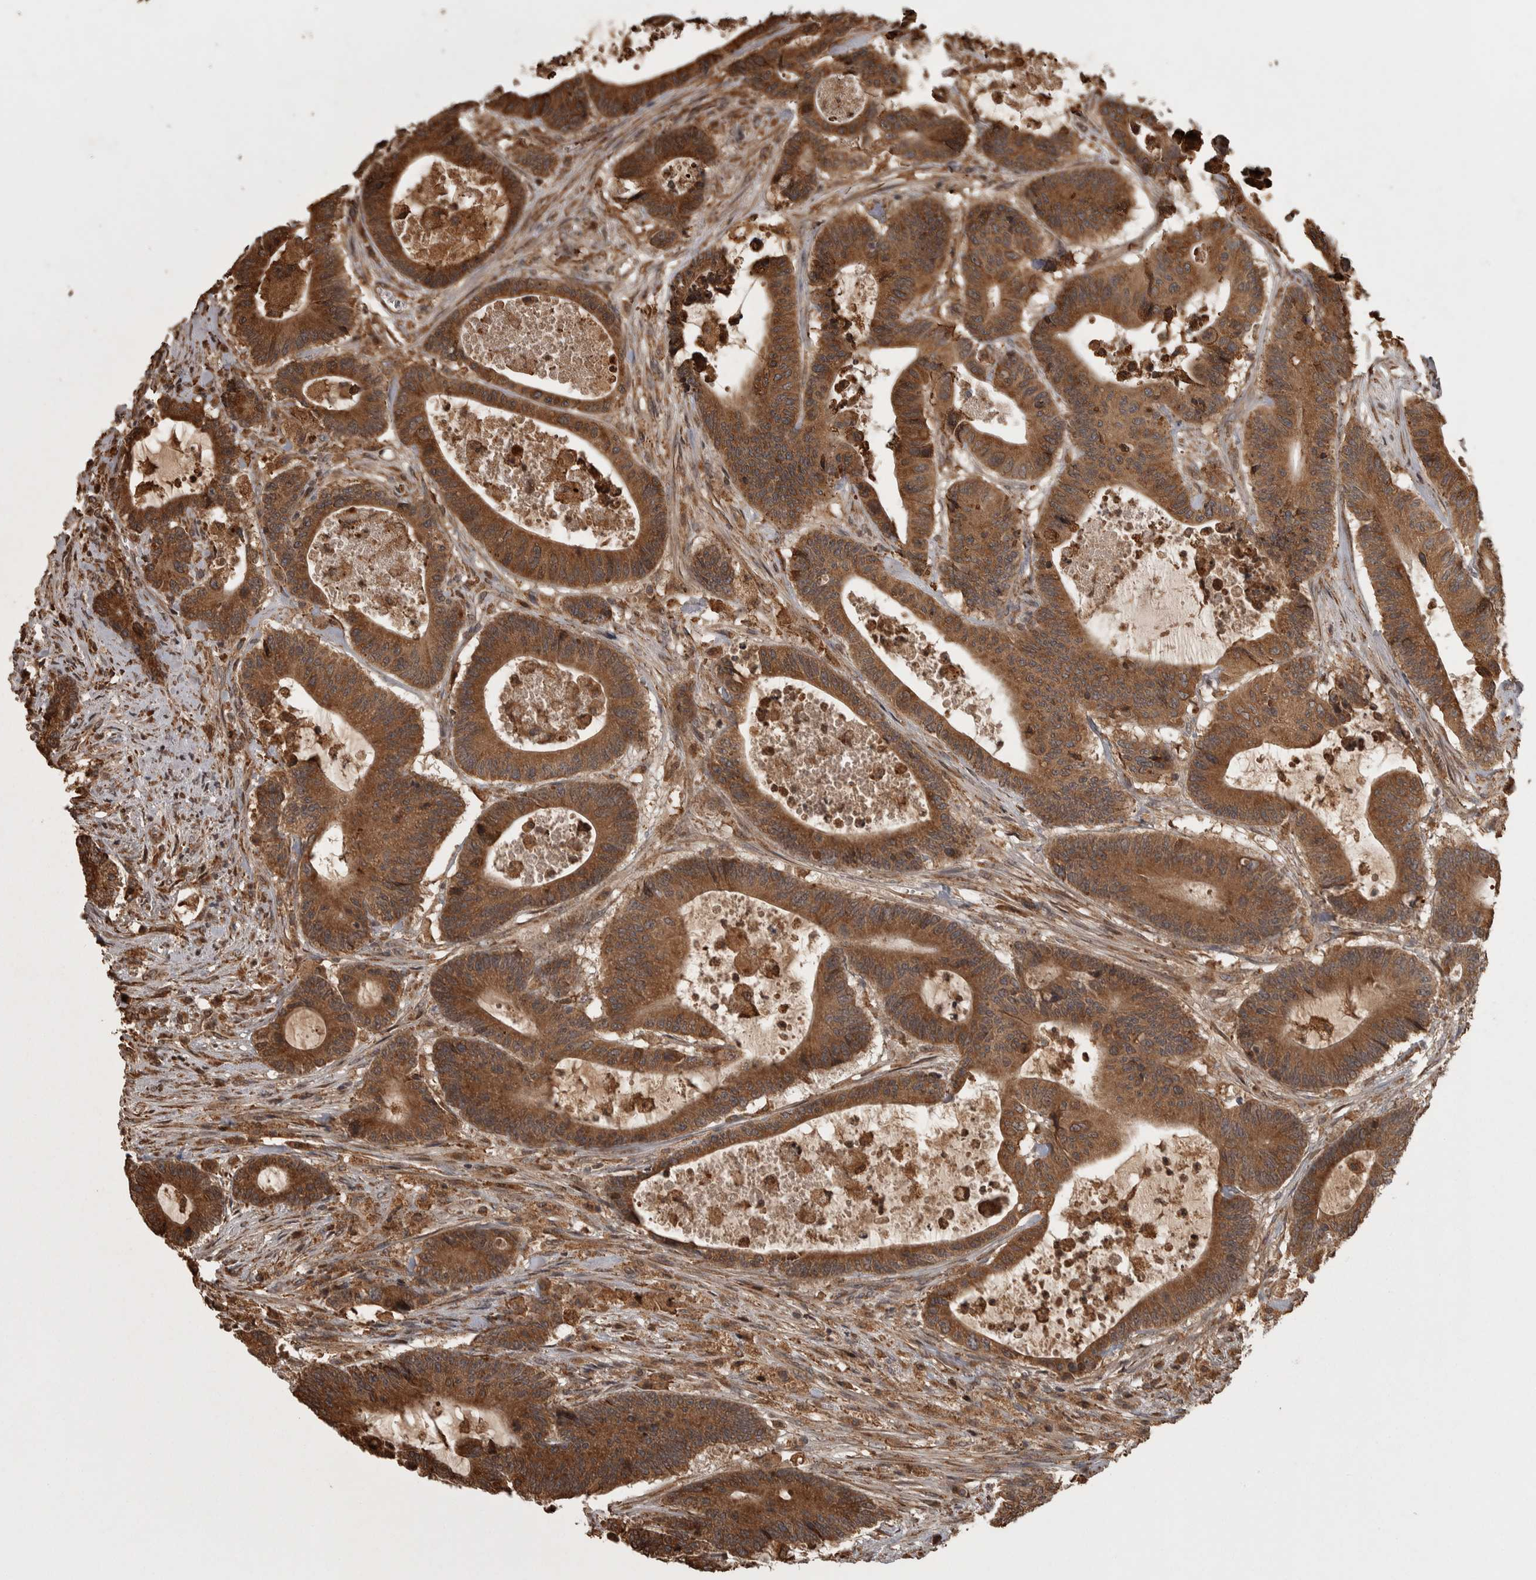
{"staining": {"intensity": "strong", "quantity": ">75%", "location": "cytoplasmic/membranous"}, "tissue": "colorectal cancer", "cell_type": "Tumor cells", "image_type": "cancer", "snomed": [{"axis": "morphology", "description": "Adenocarcinoma, NOS"}, {"axis": "topography", "description": "Colon"}], "caption": "The immunohistochemical stain shows strong cytoplasmic/membranous positivity in tumor cells of adenocarcinoma (colorectal) tissue.", "gene": "AGBL3", "patient": {"sex": "female", "age": 84}}